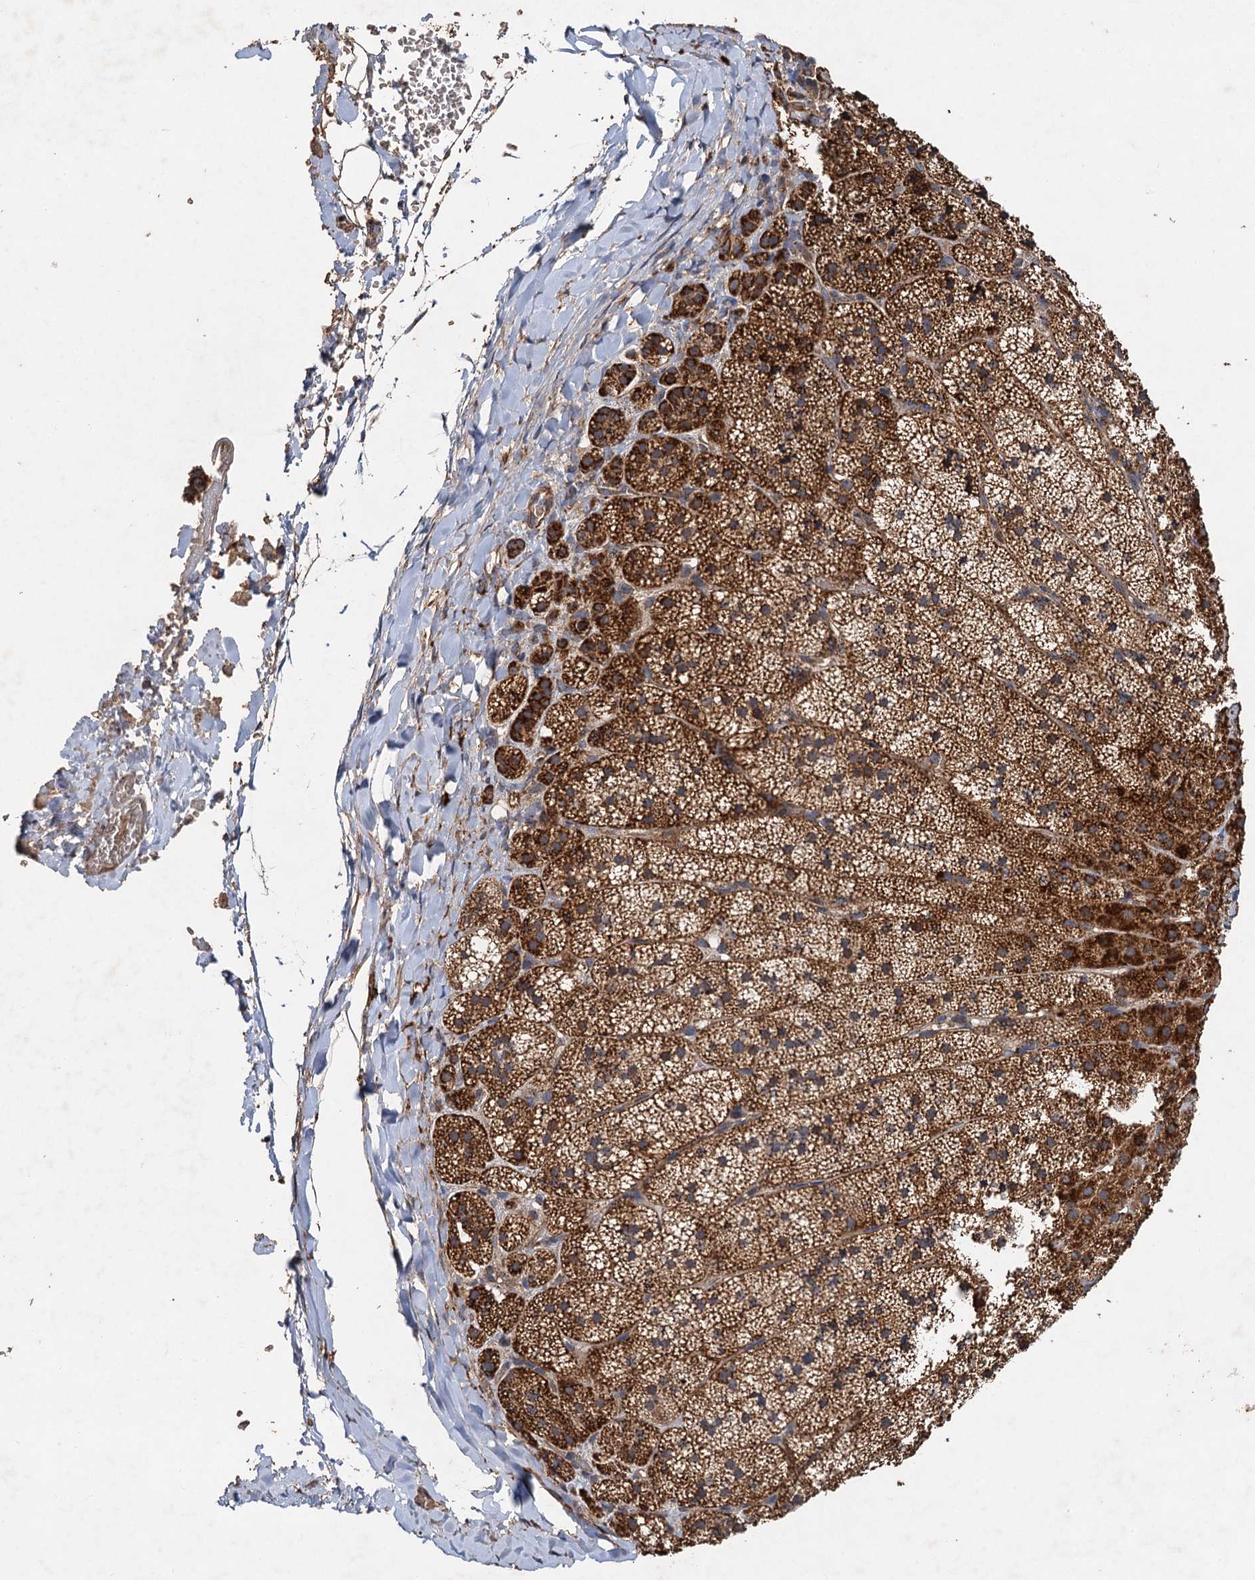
{"staining": {"intensity": "strong", "quantity": ">75%", "location": "cytoplasmic/membranous"}, "tissue": "adrenal gland", "cell_type": "Glandular cells", "image_type": "normal", "snomed": [{"axis": "morphology", "description": "Normal tissue, NOS"}, {"axis": "topography", "description": "Adrenal gland"}], "caption": "About >75% of glandular cells in unremarkable adrenal gland show strong cytoplasmic/membranous protein expression as visualized by brown immunohistochemical staining.", "gene": "NDUFA13", "patient": {"sex": "female", "age": 44}}